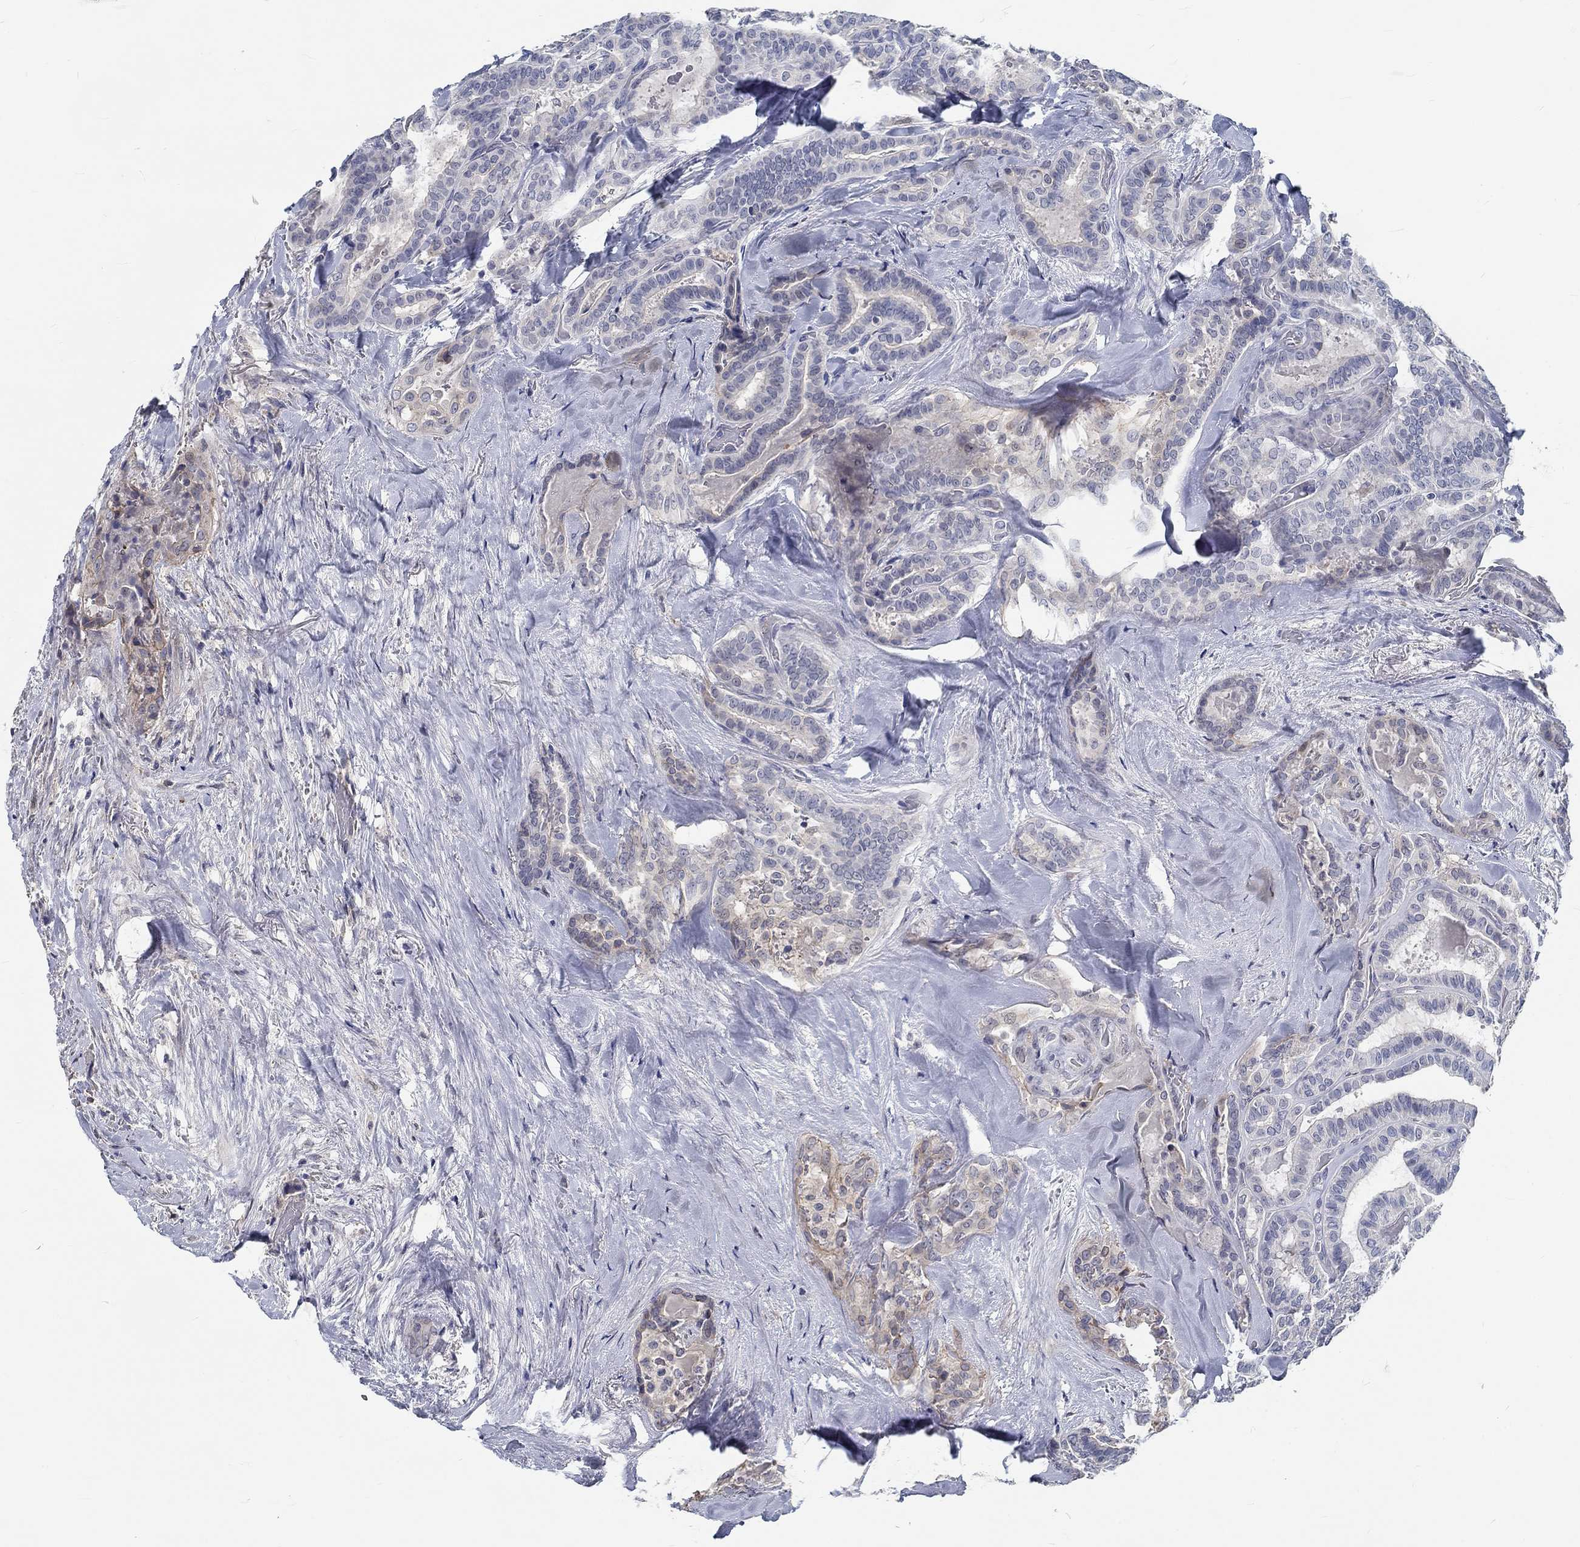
{"staining": {"intensity": "negative", "quantity": "none", "location": "none"}, "tissue": "thyroid cancer", "cell_type": "Tumor cells", "image_type": "cancer", "snomed": [{"axis": "morphology", "description": "Papillary adenocarcinoma, NOS"}, {"axis": "topography", "description": "Thyroid gland"}], "caption": "This is an immunohistochemistry (IHC) image of human thyroid papillary adenocarcinoma. There is no expression in tumor cells.", "gene": "MYBPC1", "patient": {"sex": "female", "age": 39}}